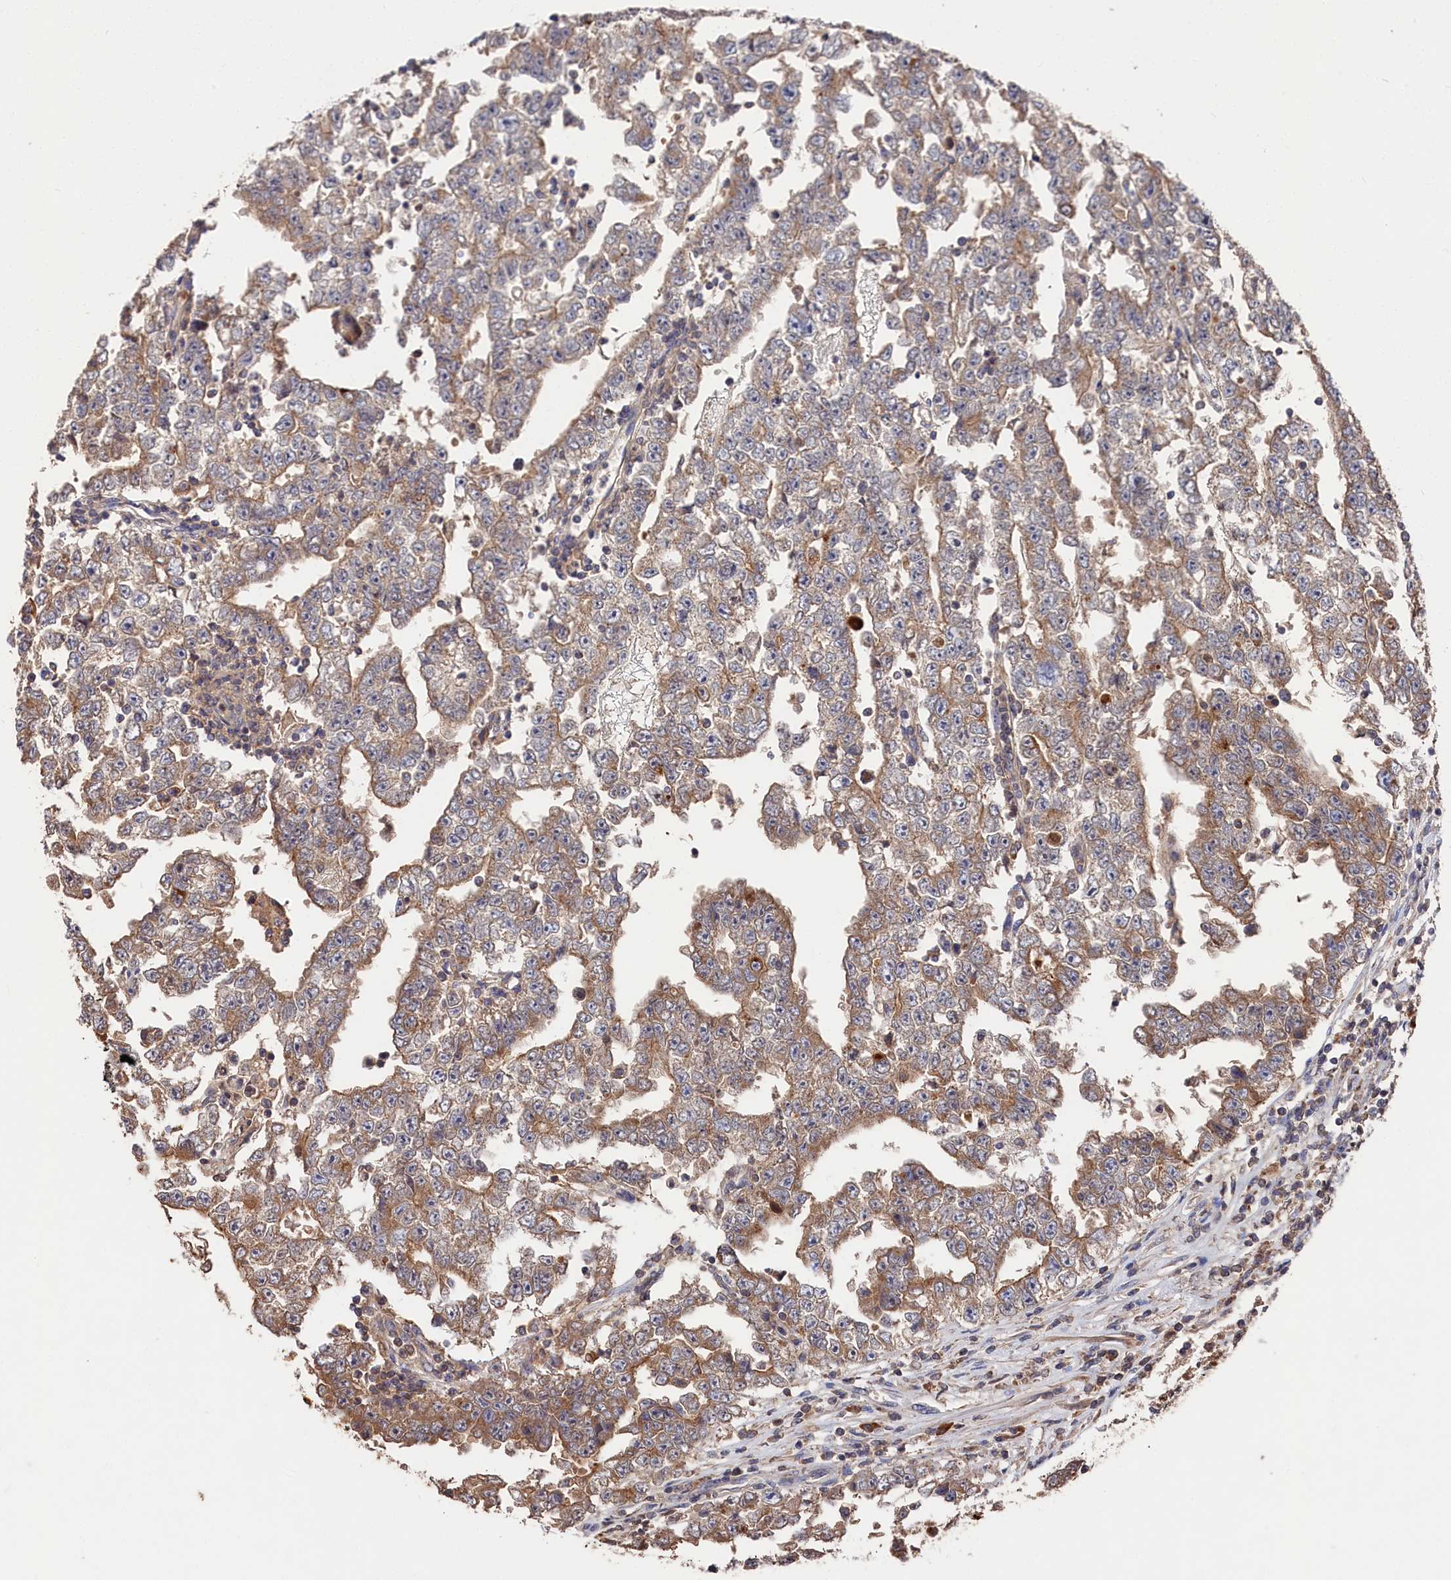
{"staining": {"intensity": "moderate", "quantity": ">75%", "location": "cytoplasmic/membranous"}, "tissue": "testis cancer", "cell_type": "Tumor cells", "image_type": "cancer", "snomed": [{"axis": "morphology", "description": "Carcinoma, Embryonal, NOS"}, {"axis": "topography", "description": "Testis"}], "caption": "A brown stain shows moderate cytoplasmic/membranous positivity of a protein in testis embryonal carcinoma tumor cells. The protein is shown in brown color, while the nuclei are stained blue.", "gene": "DHRS11", "patient": {"sex": "male", "age": 25}}